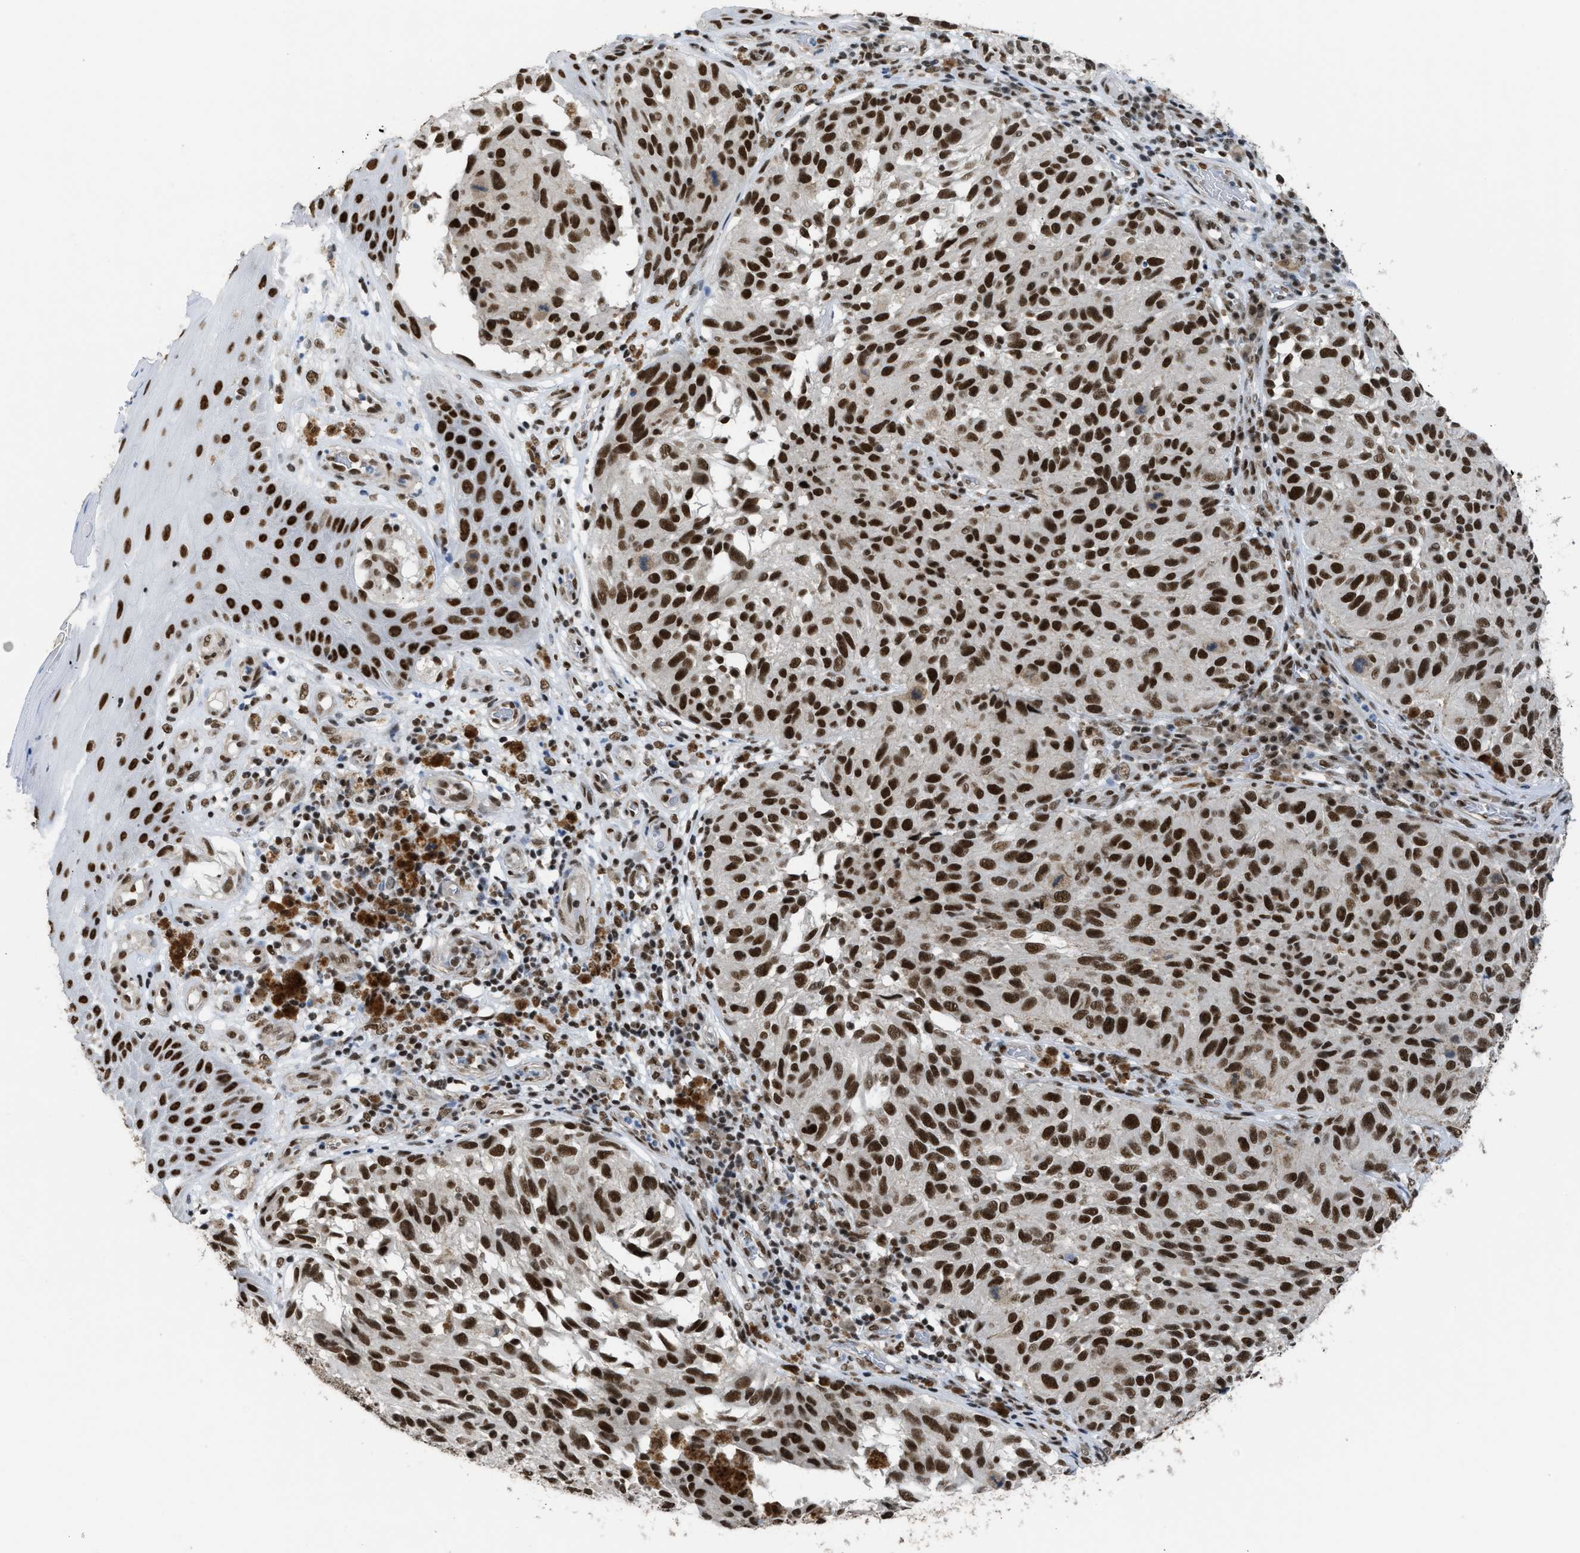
{"staining": {"intensity": "strong", "quantity": ">75%", "location": "nuclear"}, "tissue": "melanoma", "cell_type": "Tumor cells", "image_type": "cancer", "snomed": [{"axis": "morphology", "description": "Malignant melanoma, NOS"}, {"axis": "topography", "description": "Skin"}], "caption": "An immunohistochemistry image of tumor tissue is shown. Protein staining in brown highlights strong nuclear positivity in melanoma within tumor cells.", "gene": "SCAF4", "patient": {"sex": "female", "age": 73}}